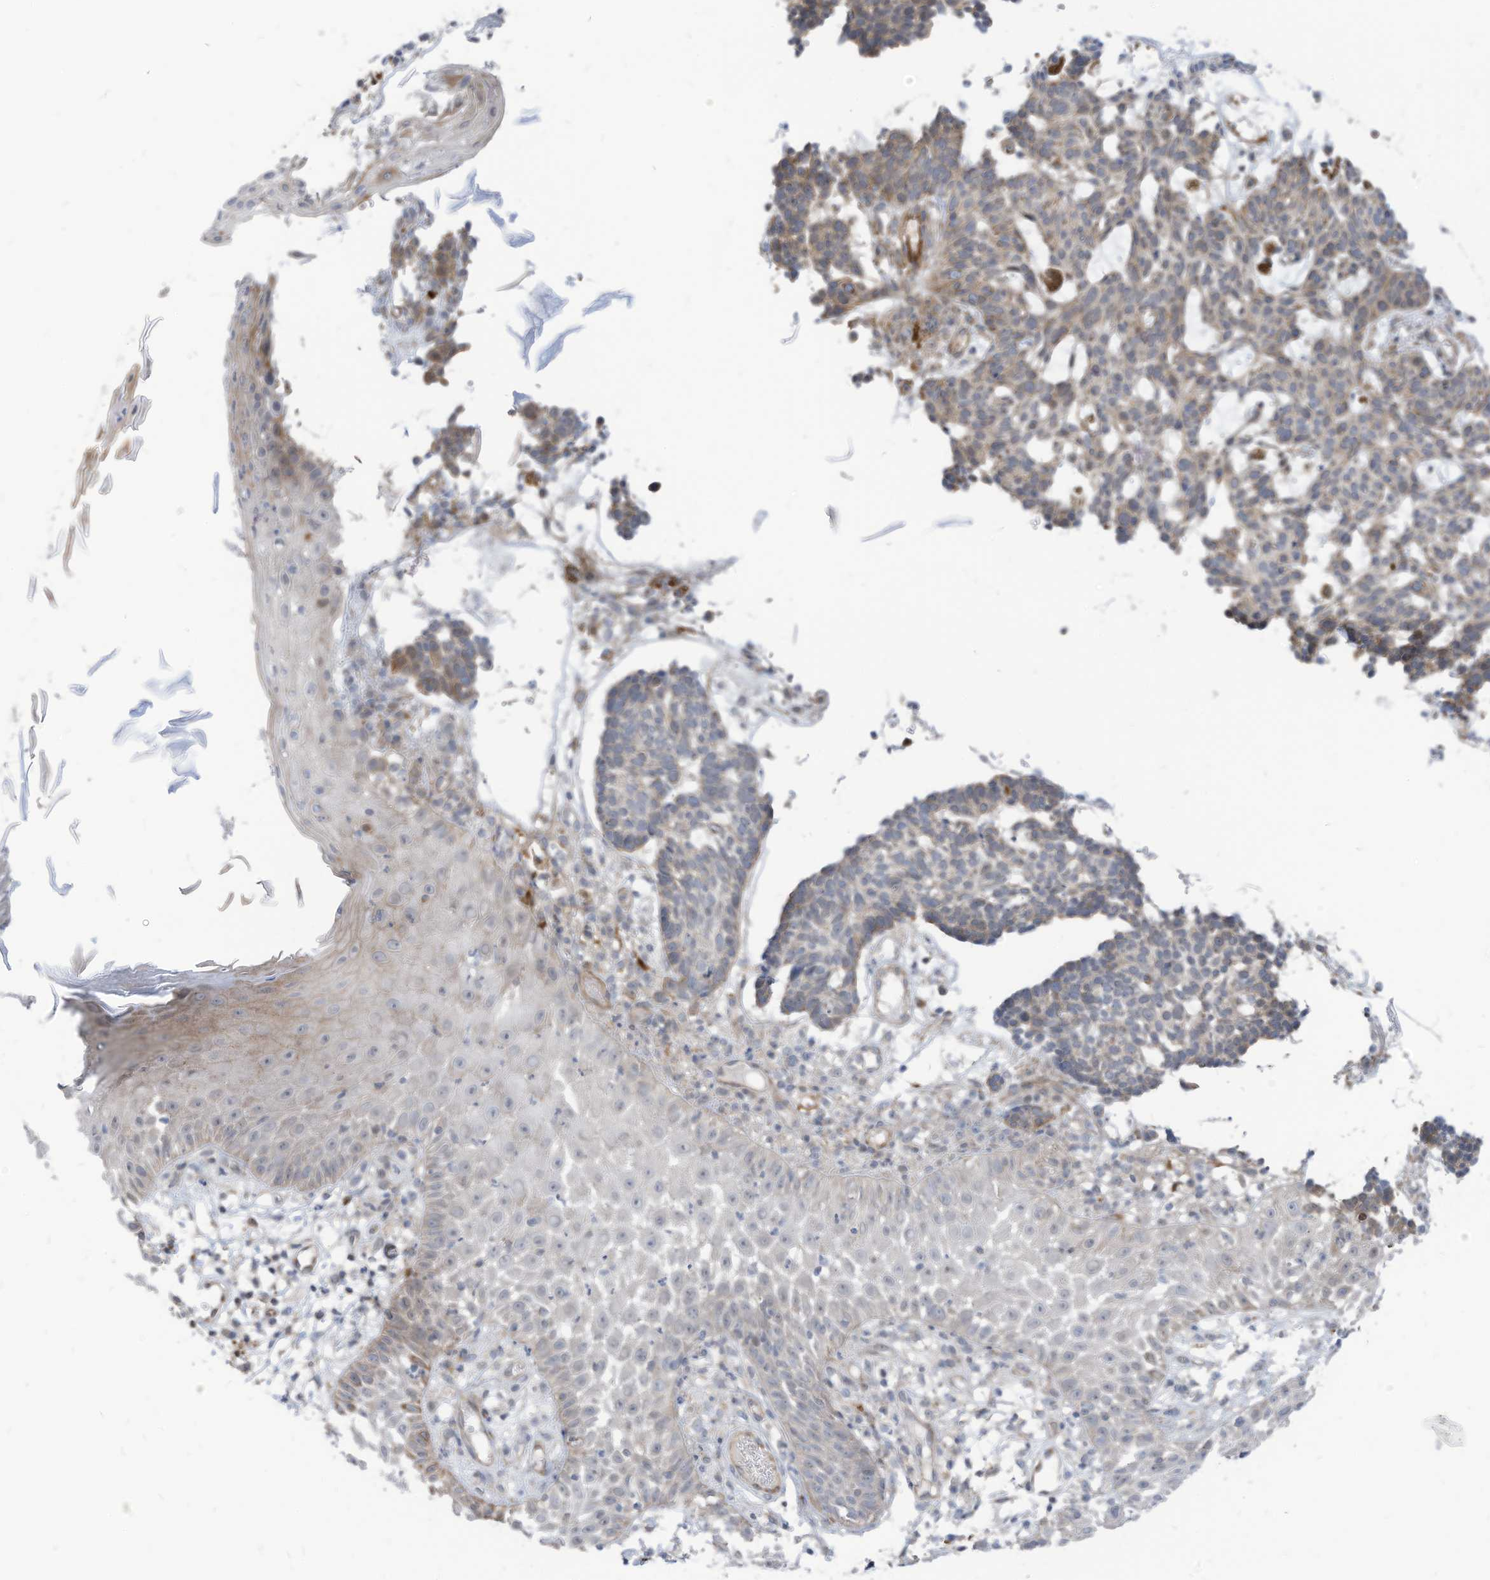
{"staining": {"intensity": "weak", "quantity": "<25%", "location": "cytoplasmic/membranous"}, "tissue": "skin cancer", "cell_type": "Tumor cells", "image_type": "cancer", "snomed": [{"axis": "morphology", "description": "Basal cell carcinoma"}, {"axis": "topography", "description": "Skin"}], "caption": "Immunohistochemistry (IHC) of human basal cell carcinoma (skin) shows no staining in tumor cells. Nuclei are stained in blue.", "gene": "GPATCH3", "patient": {"sex": "male", "age": 85}}